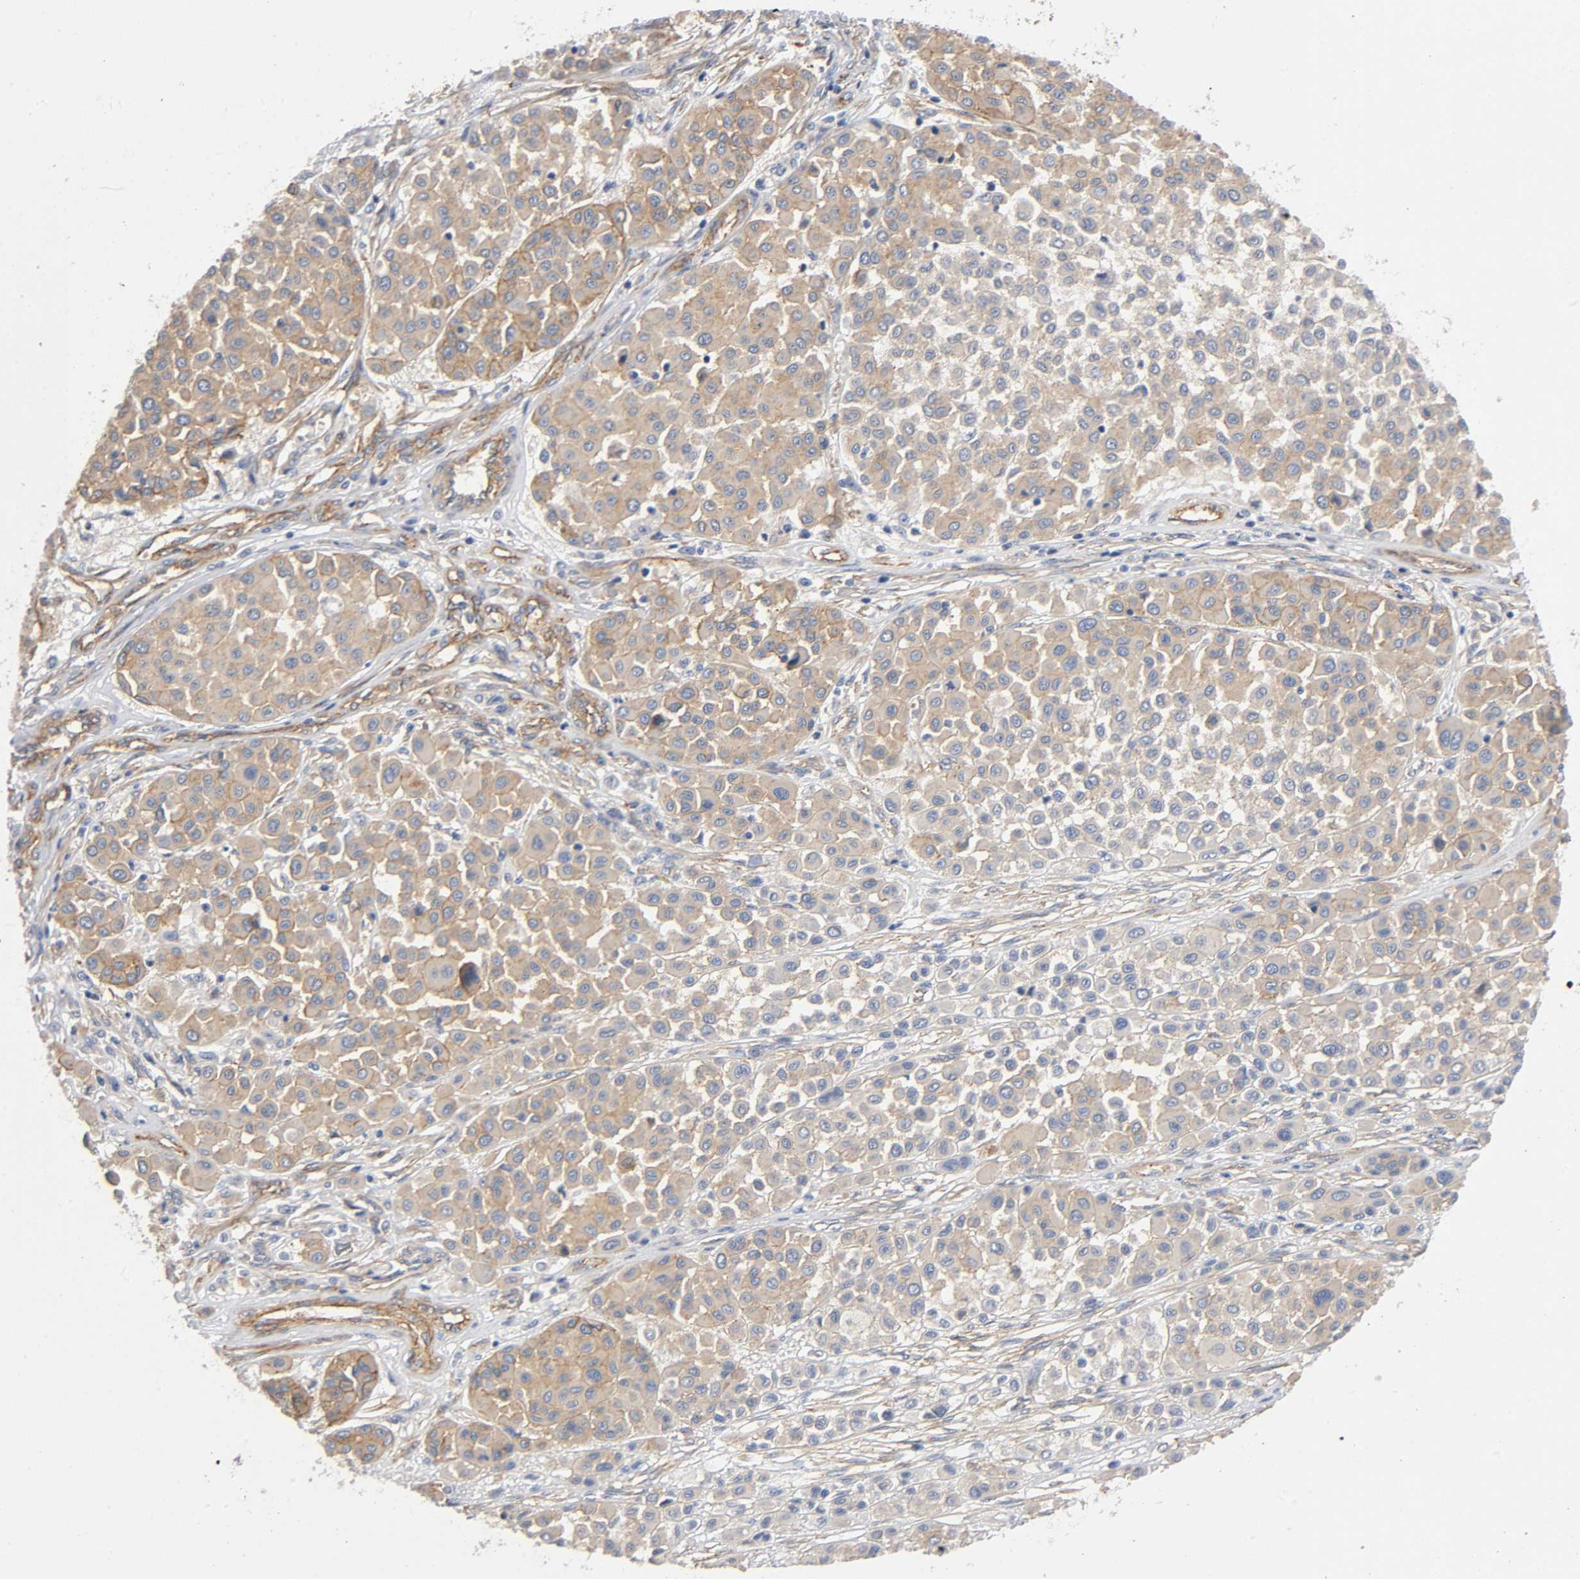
{"staining": {"intensity": "weak", "quantity": ">75%", "location": "cytoplasmic/membranous"}, "tissue": "melanoma", "cell_type": "Tumor cells", "image_type": "cancer", "snomed": [{"axis": "morphology", "description": "Malignant melanoma, Metastatic site"}, {"axis": "topography", "description": "Soft tissue"}], "caption": "Protein analysis of malignant melanoma (metastatic site) tissue exhibits weak cytoplasmic/membranous expression in about >75% of tumor cells.", "gene": "MARS1", "patient": {"sex": "male", "age": 41}}